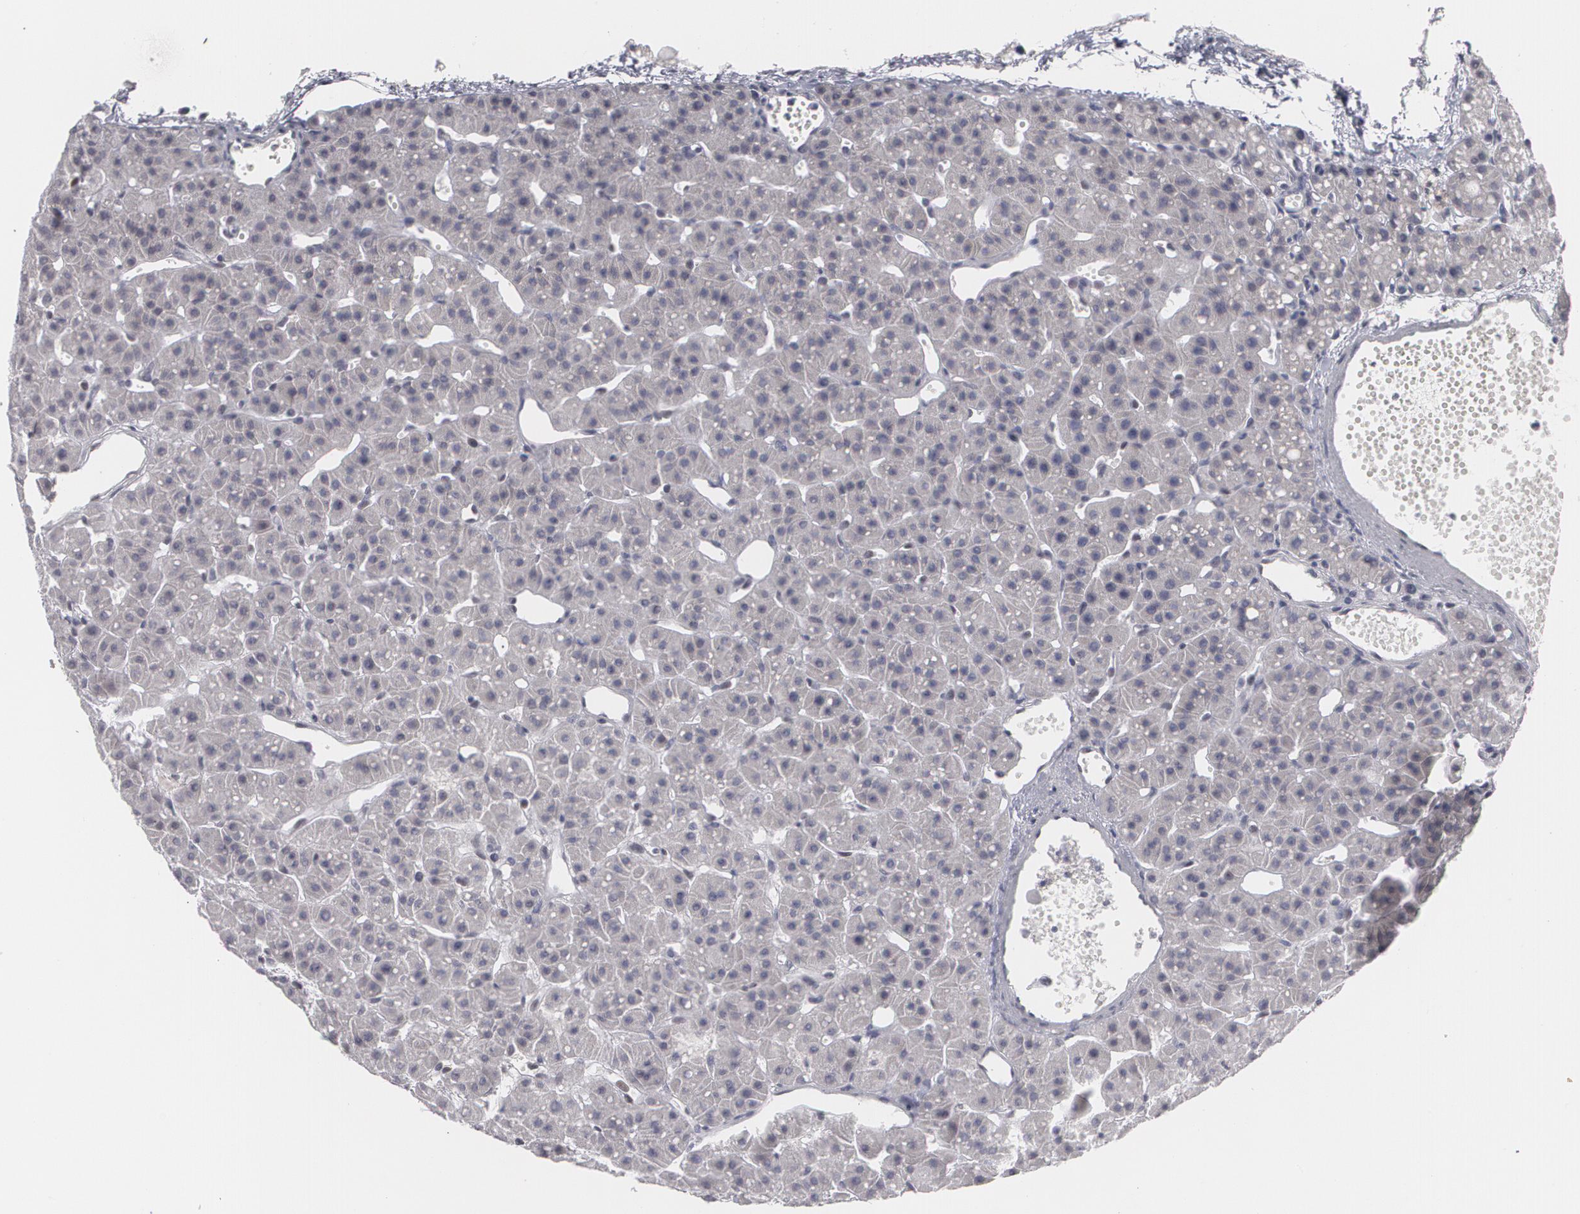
{"staining": {"intensity": "negative", "quantity": "none", "location": "none"}, "tissue": "parathyroid gland", "cell_type": "Glandular cells", "image_type": "normal", "snomed": [{"axis": "morphology", "description": "Normal tissue, NOS"}, {"axis": "topography", "description": "Parathyroid gland"}], "caption": "IHC micrograph of unremarkable parathyroid gland: parathyroid gland stained with DAB shows no significant protein positivity in glandular cells.", "gene": "MCL1", "patient": {"sex": "female", "age": 76}}